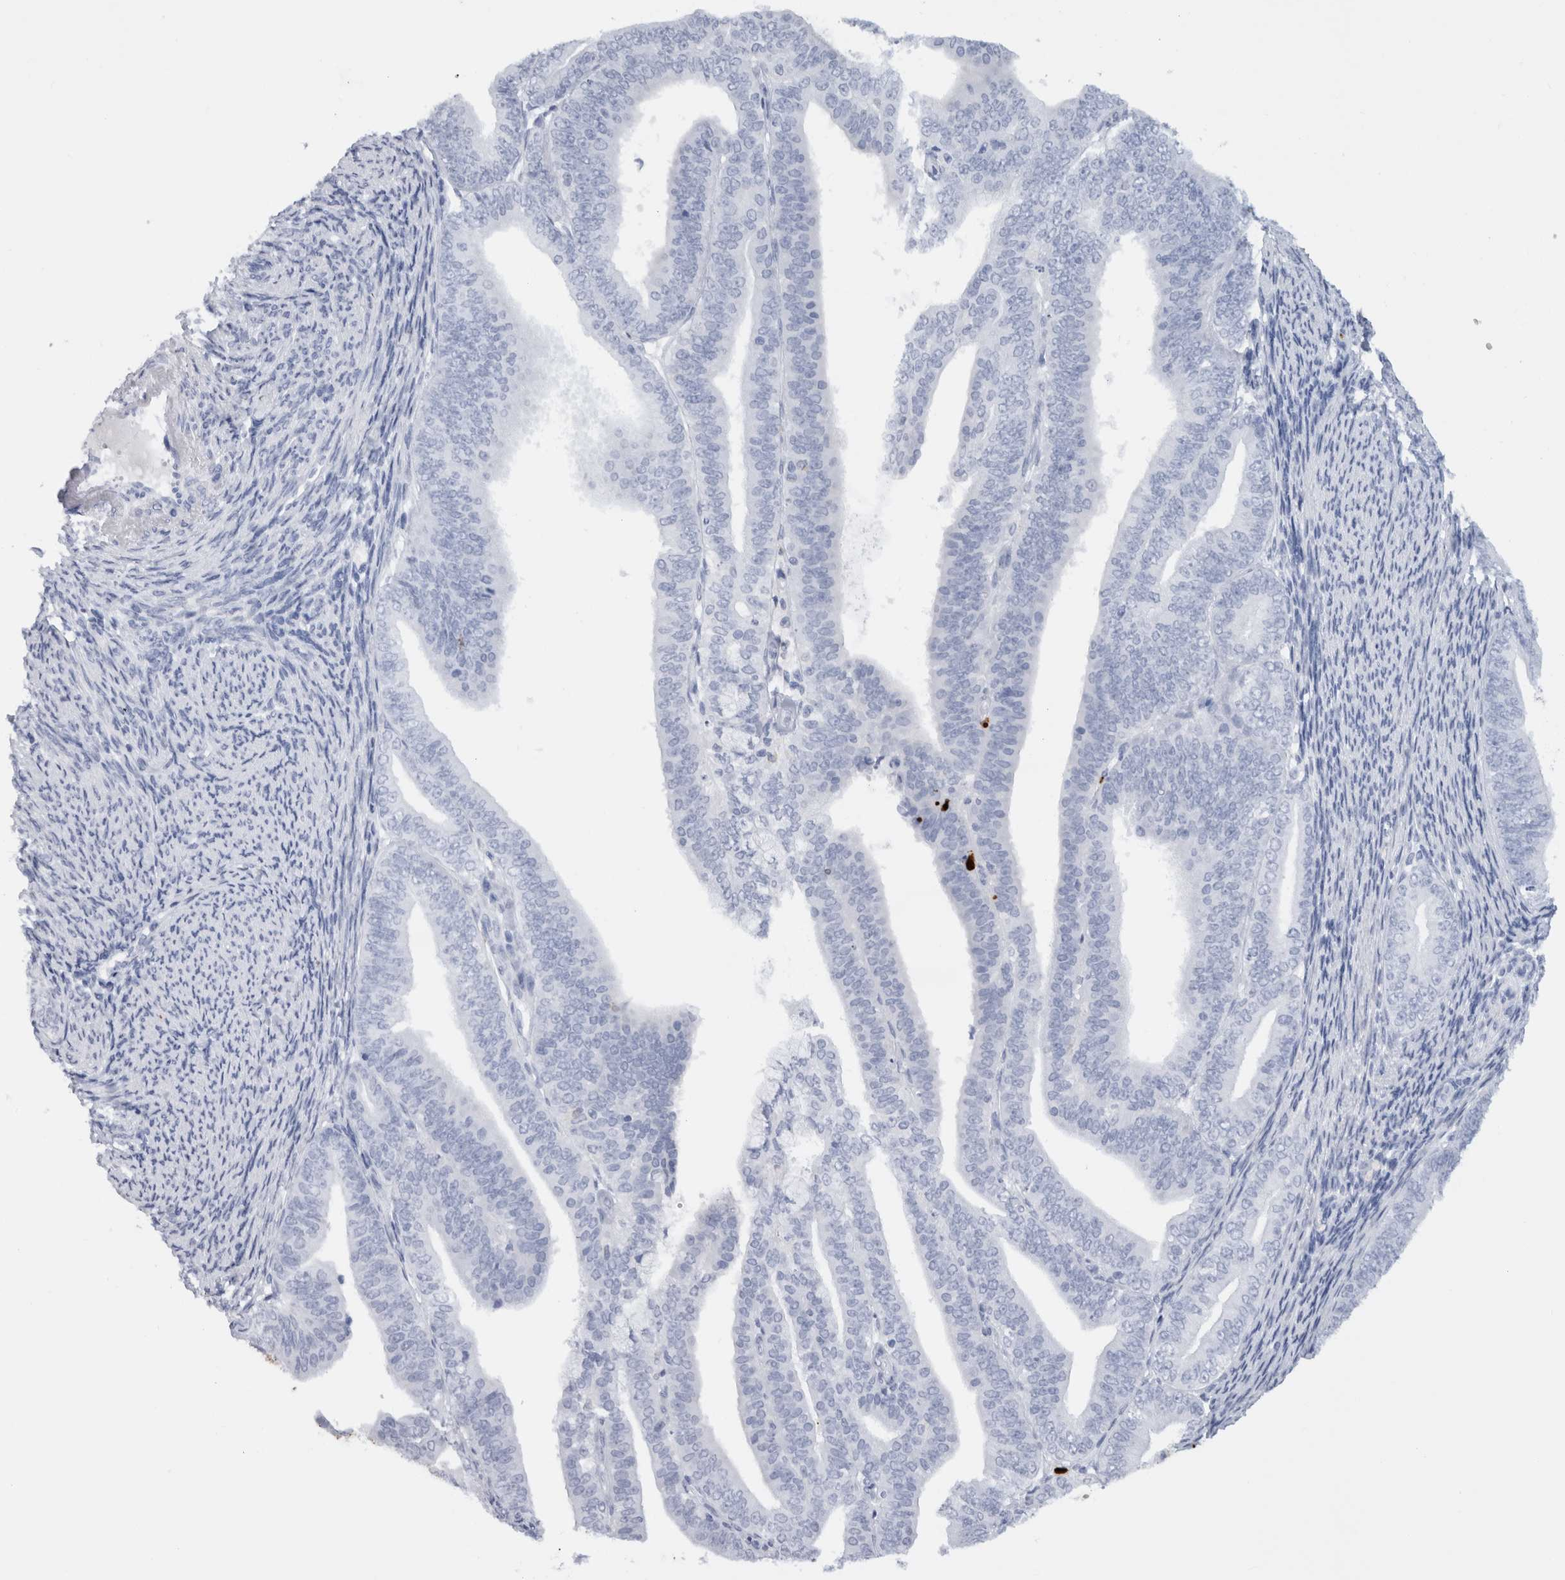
{"staining": {"intensity": "negative", "quantity": "none", "location": "none"}, "tissue": "endometrial cancer", "cell_type": "Tumor cells", "image_type": "cancer", "snomed": [{"axis": "morphology", "description": "Adenocarcinoma, NOS"}, {"axis": "topography", "description": "Endometrium"}], "caption": "Immunohistochemistry of endometrial cancer reveals no staining in tumor cells. Brightfield microscopy of immunohistochemistry (IHC) stained with DAB (3,3'-diaminobenzidine) (brown) and hematoxylin (blue), captured at high magnification.", "gene": "S100A8", "patient": {"sex": "female", "age": 63}}